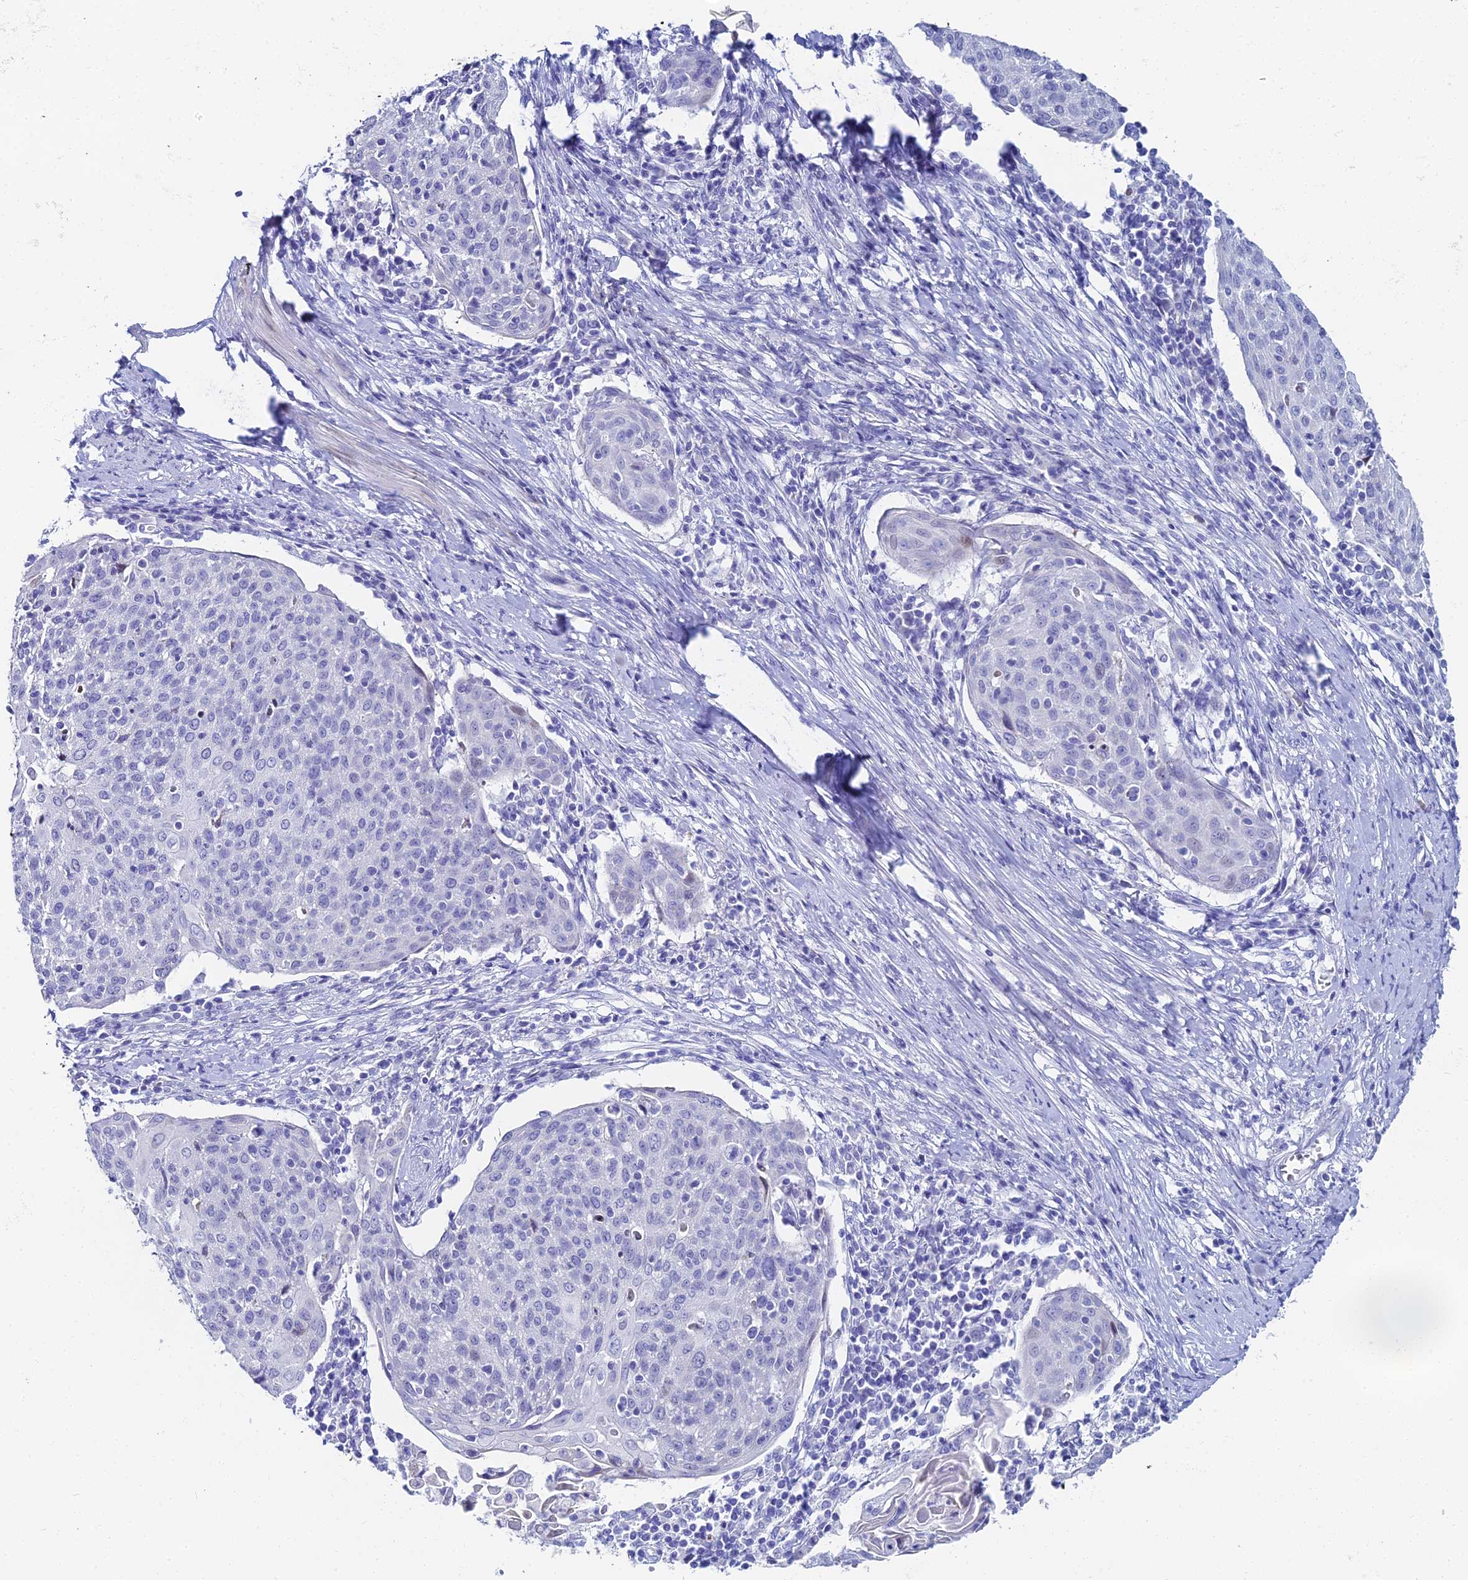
{"staining": {"intensity": "negative", "quantity": "none", "location": "none"}, "tissue": "cervical cancer", "cell_type": "Tumor cells", "image_type": "cancer", "snomed": [{"axis": "morphology", "description": "Squamous cell carcinoma, NOS"}, {"axis": "topography", "description": "Cervix"}], "caption": "Cervical squamous cell carcinoma stained for a protein using immunohistochemistry demonstrates no positivity tumor cells.", "gene": "HSPA1L", "patient": {"sex": "female", "age": 67}}